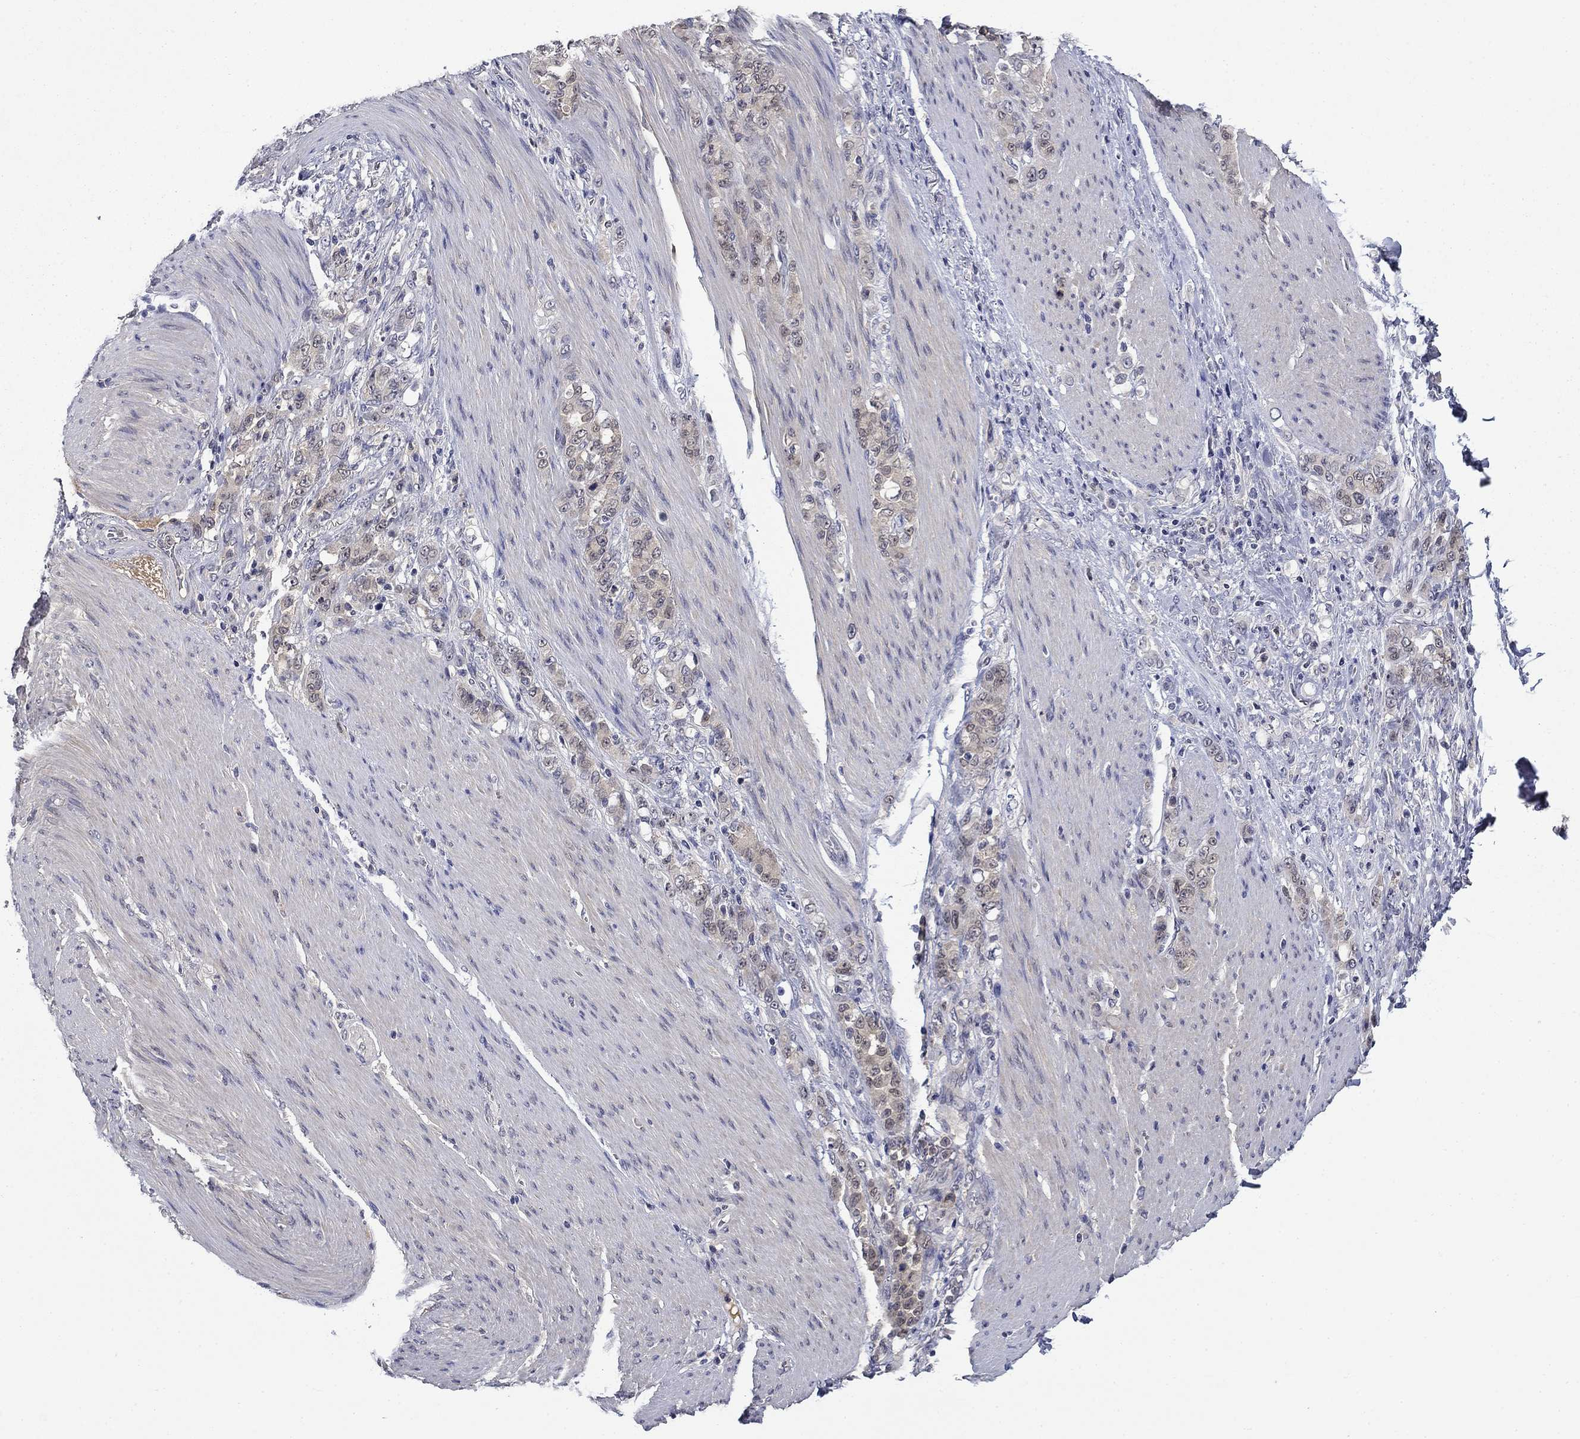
{"staining": {"intensity": "negative", "quantity": "none", "location": "none"}, "tissue": "stomach cancer", "cell_type": "Tumor cells", "image_type": "cancer", "snomed": [{"axis": "morphology", "description": "Adenocarcinoma, NOS"}, {"axis": "topography", "description": "Stomach"}], "caption": "High magnification brightfield microscopy of stomach cancer stained with DAB (brown) and counterstained with hematoxylin (blue): tumor cells show no significant expression.", "gene": "DDTL", "patient": {"sex": "female", "age": 79}}